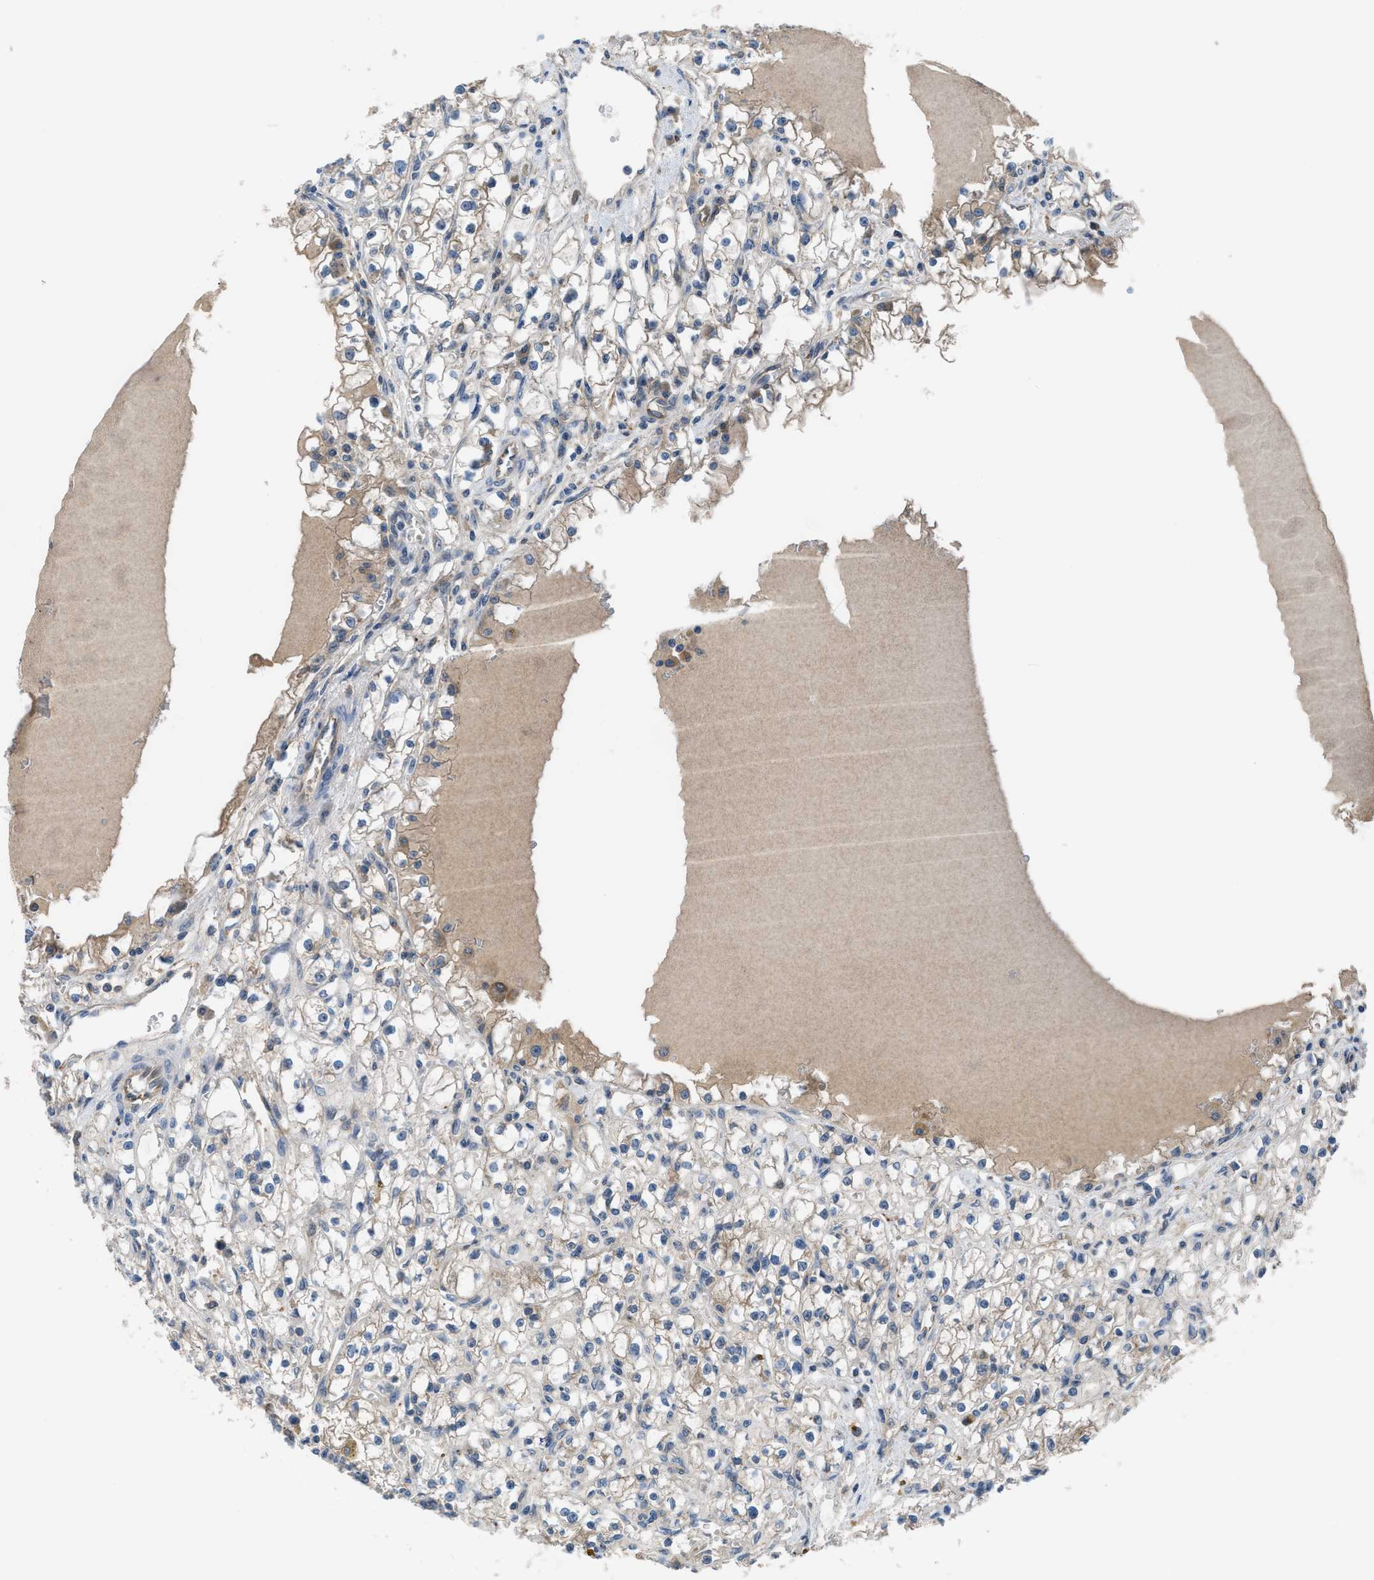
{"staining": {"intensity": "weak", "quantity": "<25%", "location": "cytoplasmic/membranous"}, "tissue": "renal cancer", "cell_type": "Tumor cells", "image_type": "cancer", "snomed": [{"axis": "morphology", "description": "Adenocarcinoma, NOS"}, {"axis": "topography", "description": "Kidney"}], "caption": "Immunohistochemistry of adenocarcinoma (renal) demonstrates no staining in tumor cells. The staining was performed using DAB to visualize the protein expression in brown, while the nuclei were stained in blue with hematoxylin (Magnification: 20x).", "gene": "BAZ2B", "patient": {"sex": "male", "age": 56}}